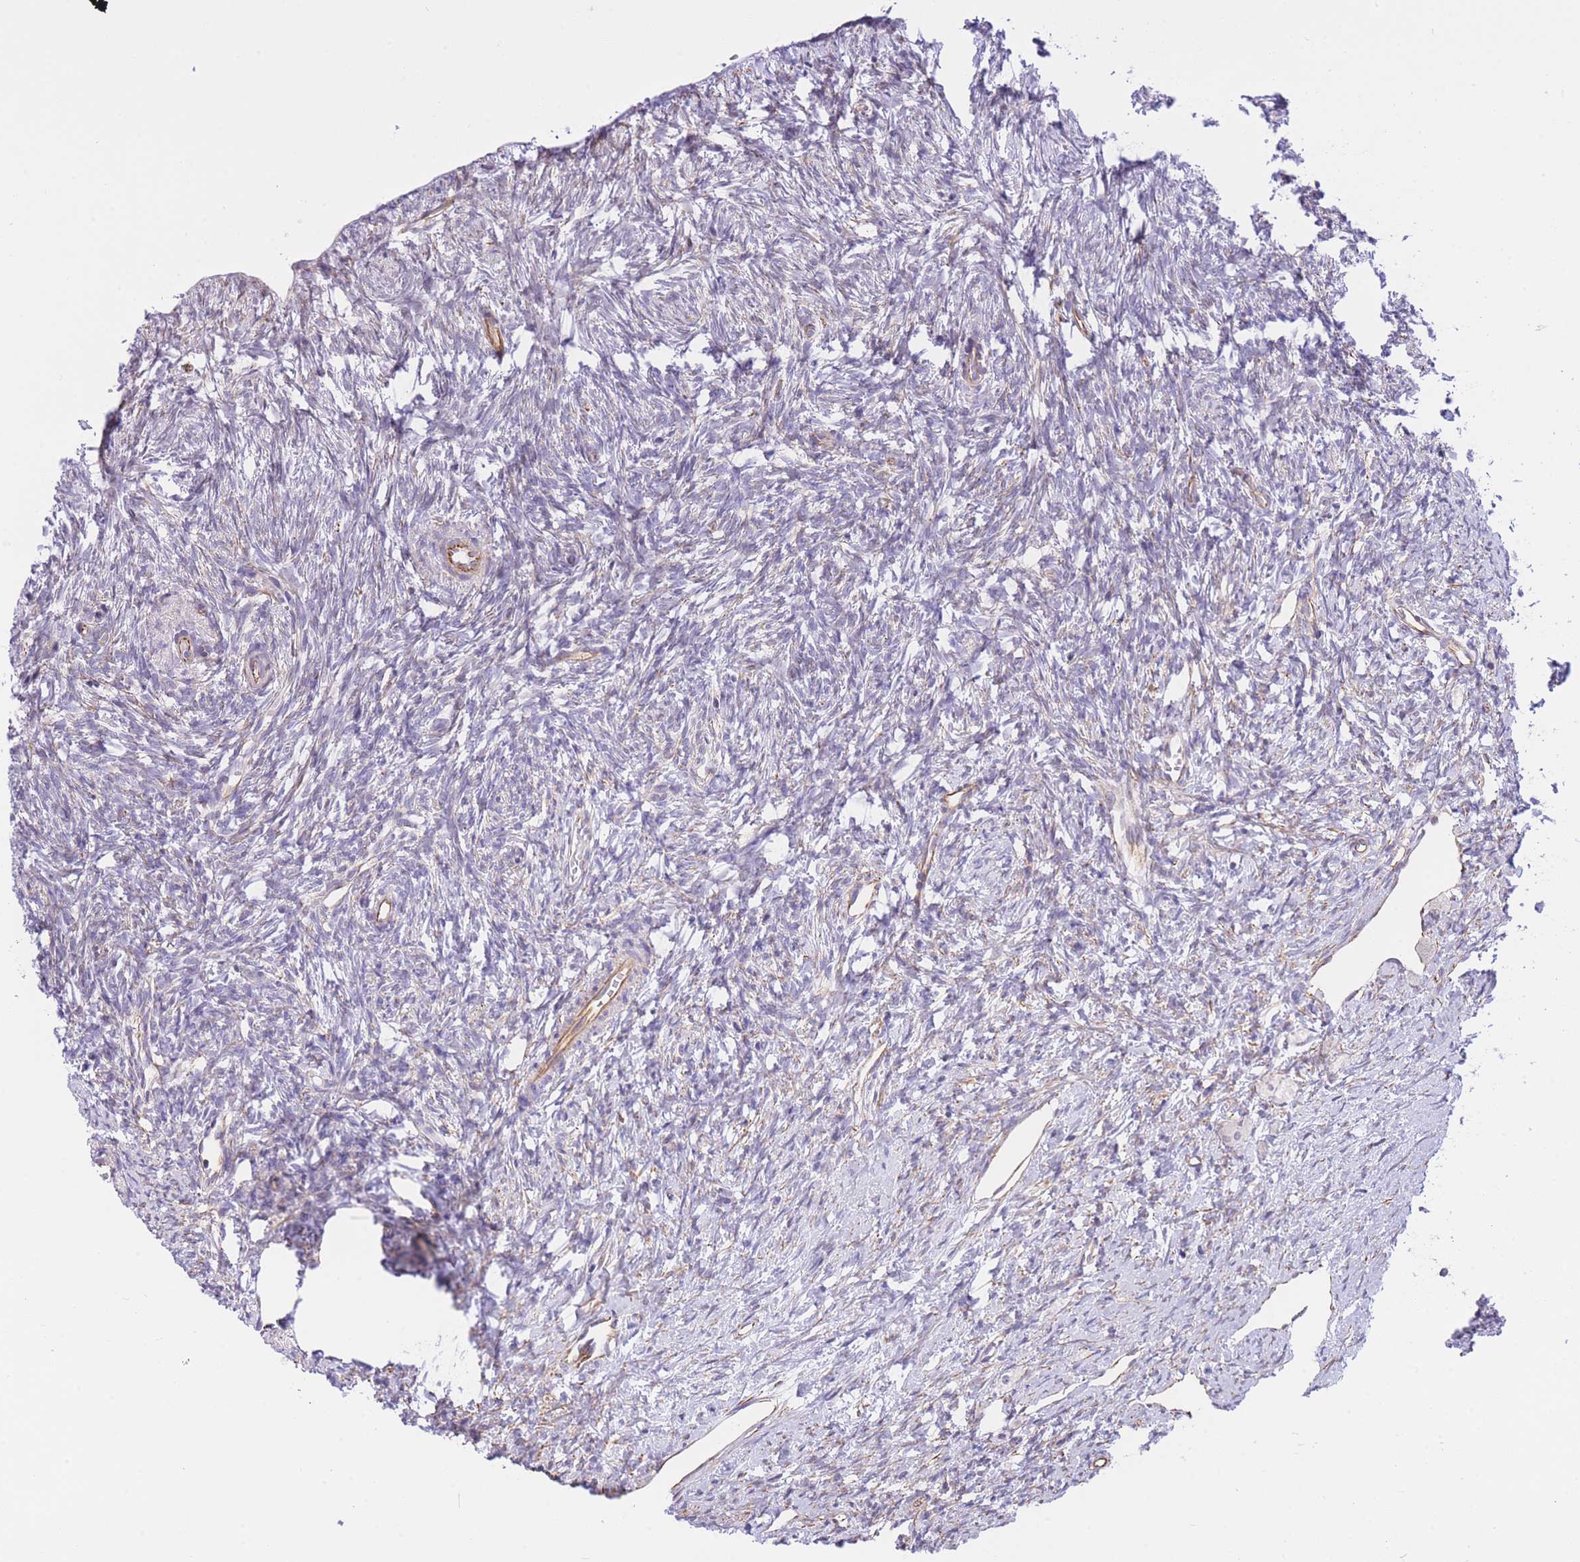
{"staining": {"intensity": "negative", "quantity": "none", "location": "none"}, "tissue": "ovary", "cell_type": "Ovarian stroma cells", "image_type": "normal", "snomed": [{"axis": "morphology", "description": "Normal tissue, NOS"}, {"axis": "topography", "description": "Ovary"}], "caption": "The photomicrograph shows no staining of ovarian stroma cells in unremarkable ovary. (Brightfield microscopy of DAB immunohistochemistry at high magnification).", "gene": "PSG11", "patient": {"sex": "female", "age": 51}}